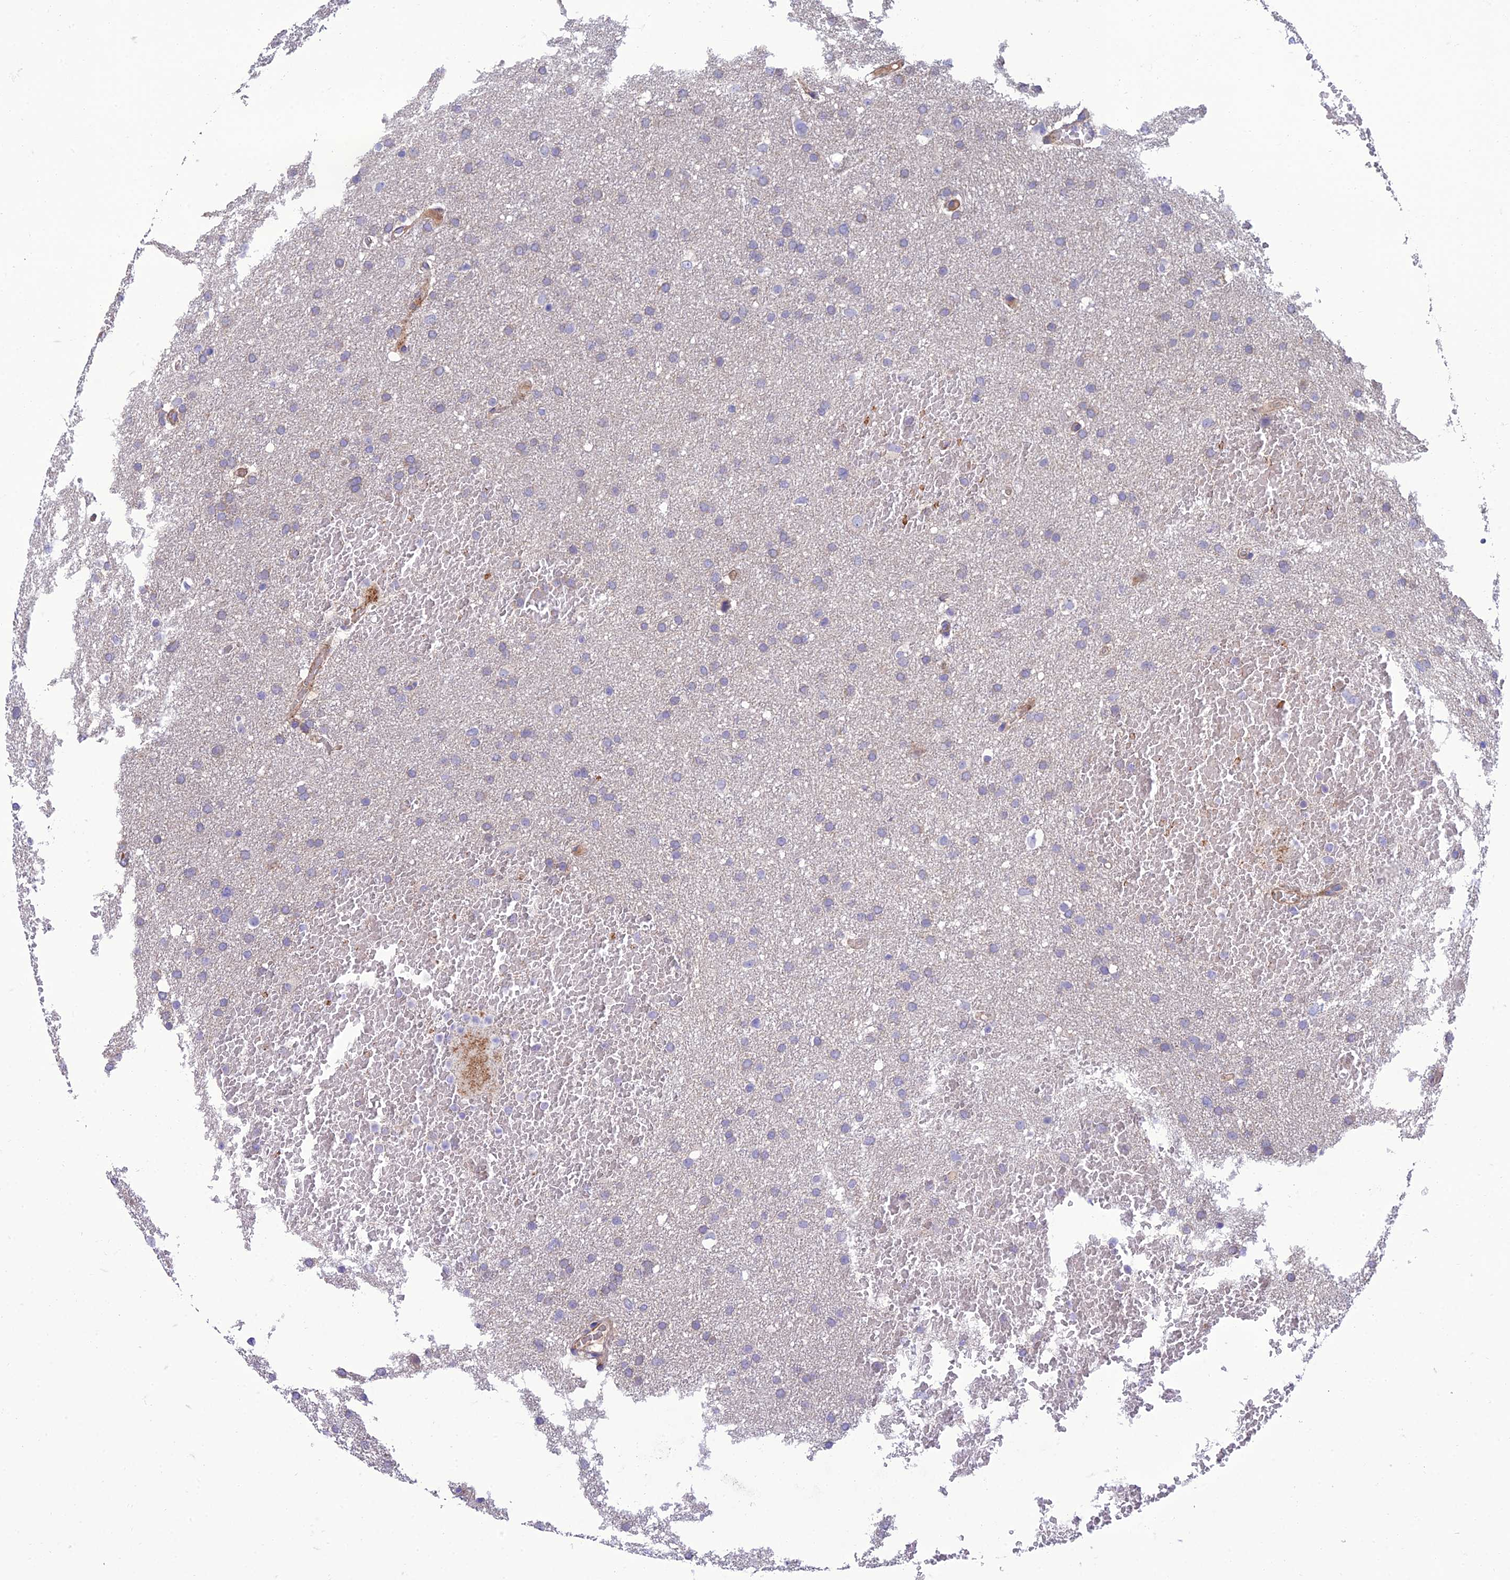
{"staining": {"intensity": "negative", "quantity": "none", "location": "none"}, "tissue": "glioma", "cell_type": "Tumor cells", "image_type": "cancer", "snomed": [{"axis": "morphology", "description": "Glioma, malignant, High grade"}, {"axis": "topography", "description": "Cerebral cortex"}], "caption": "Glioma was stained to show a protein in brown. There is no significant expression in tumor cells.", "gene": "SEL1L3", "patient": {"sex": "female", "age": 36}}